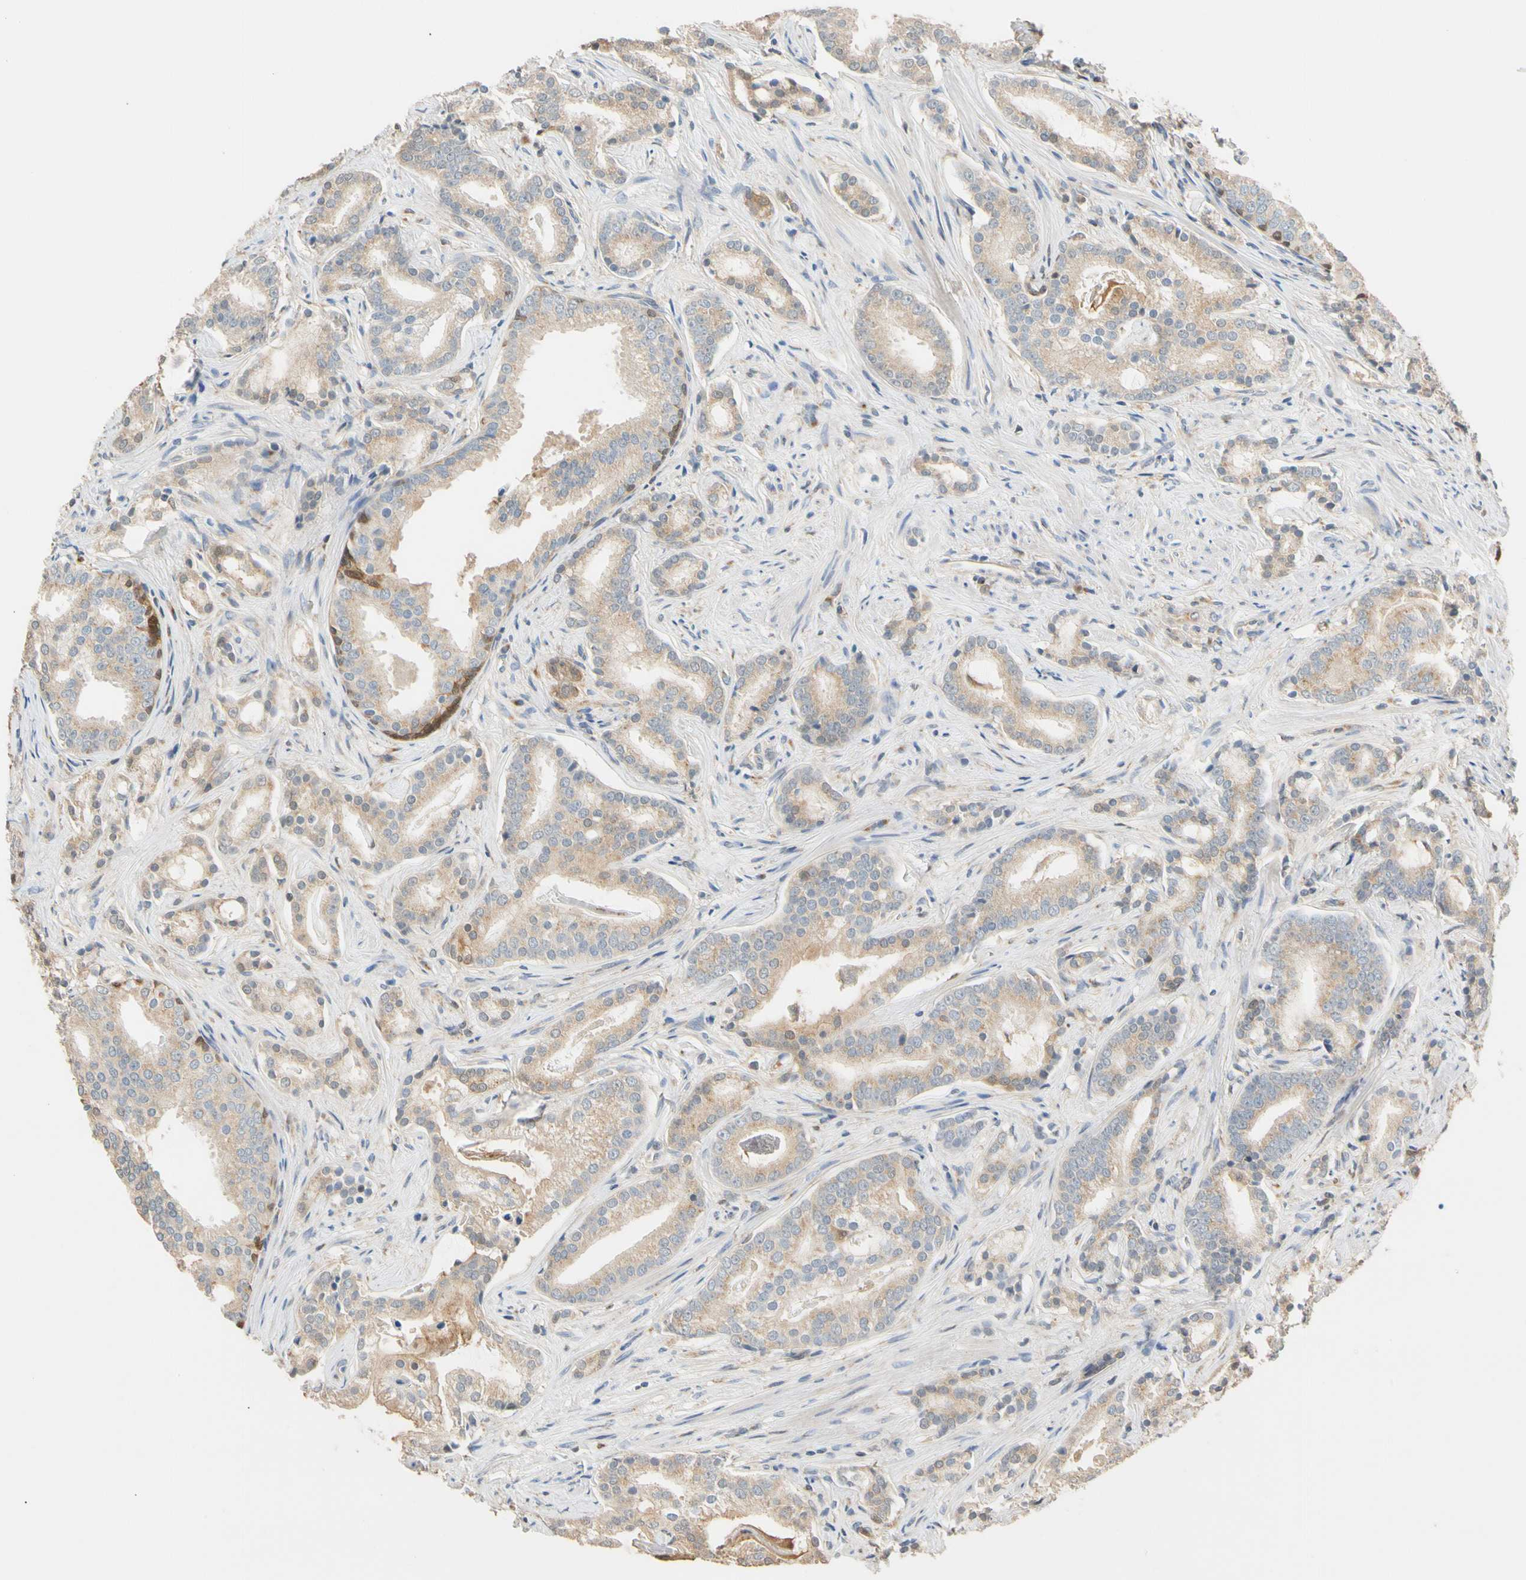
{"staining": {"intensity": "weak", "quantity": ">75%", "location": "cytoplasmic/membranous"}, "tissue": "prostate cancer", "cell_type": "Tumor cells", "image_type": "cancer", "snomed": [{"axis": "morphology", "description": "Adenocarcinoma, Low grade"}, {"axis": "topography", "description": "Prostate"}], "caption": "Human prostate cancer stained with a brown dye displays weak cytoplasmic/membranous positive expression in about >75% of tumor cells.", "gene": "GPSM2", "patient": {"sex": "male", "age": 58}}